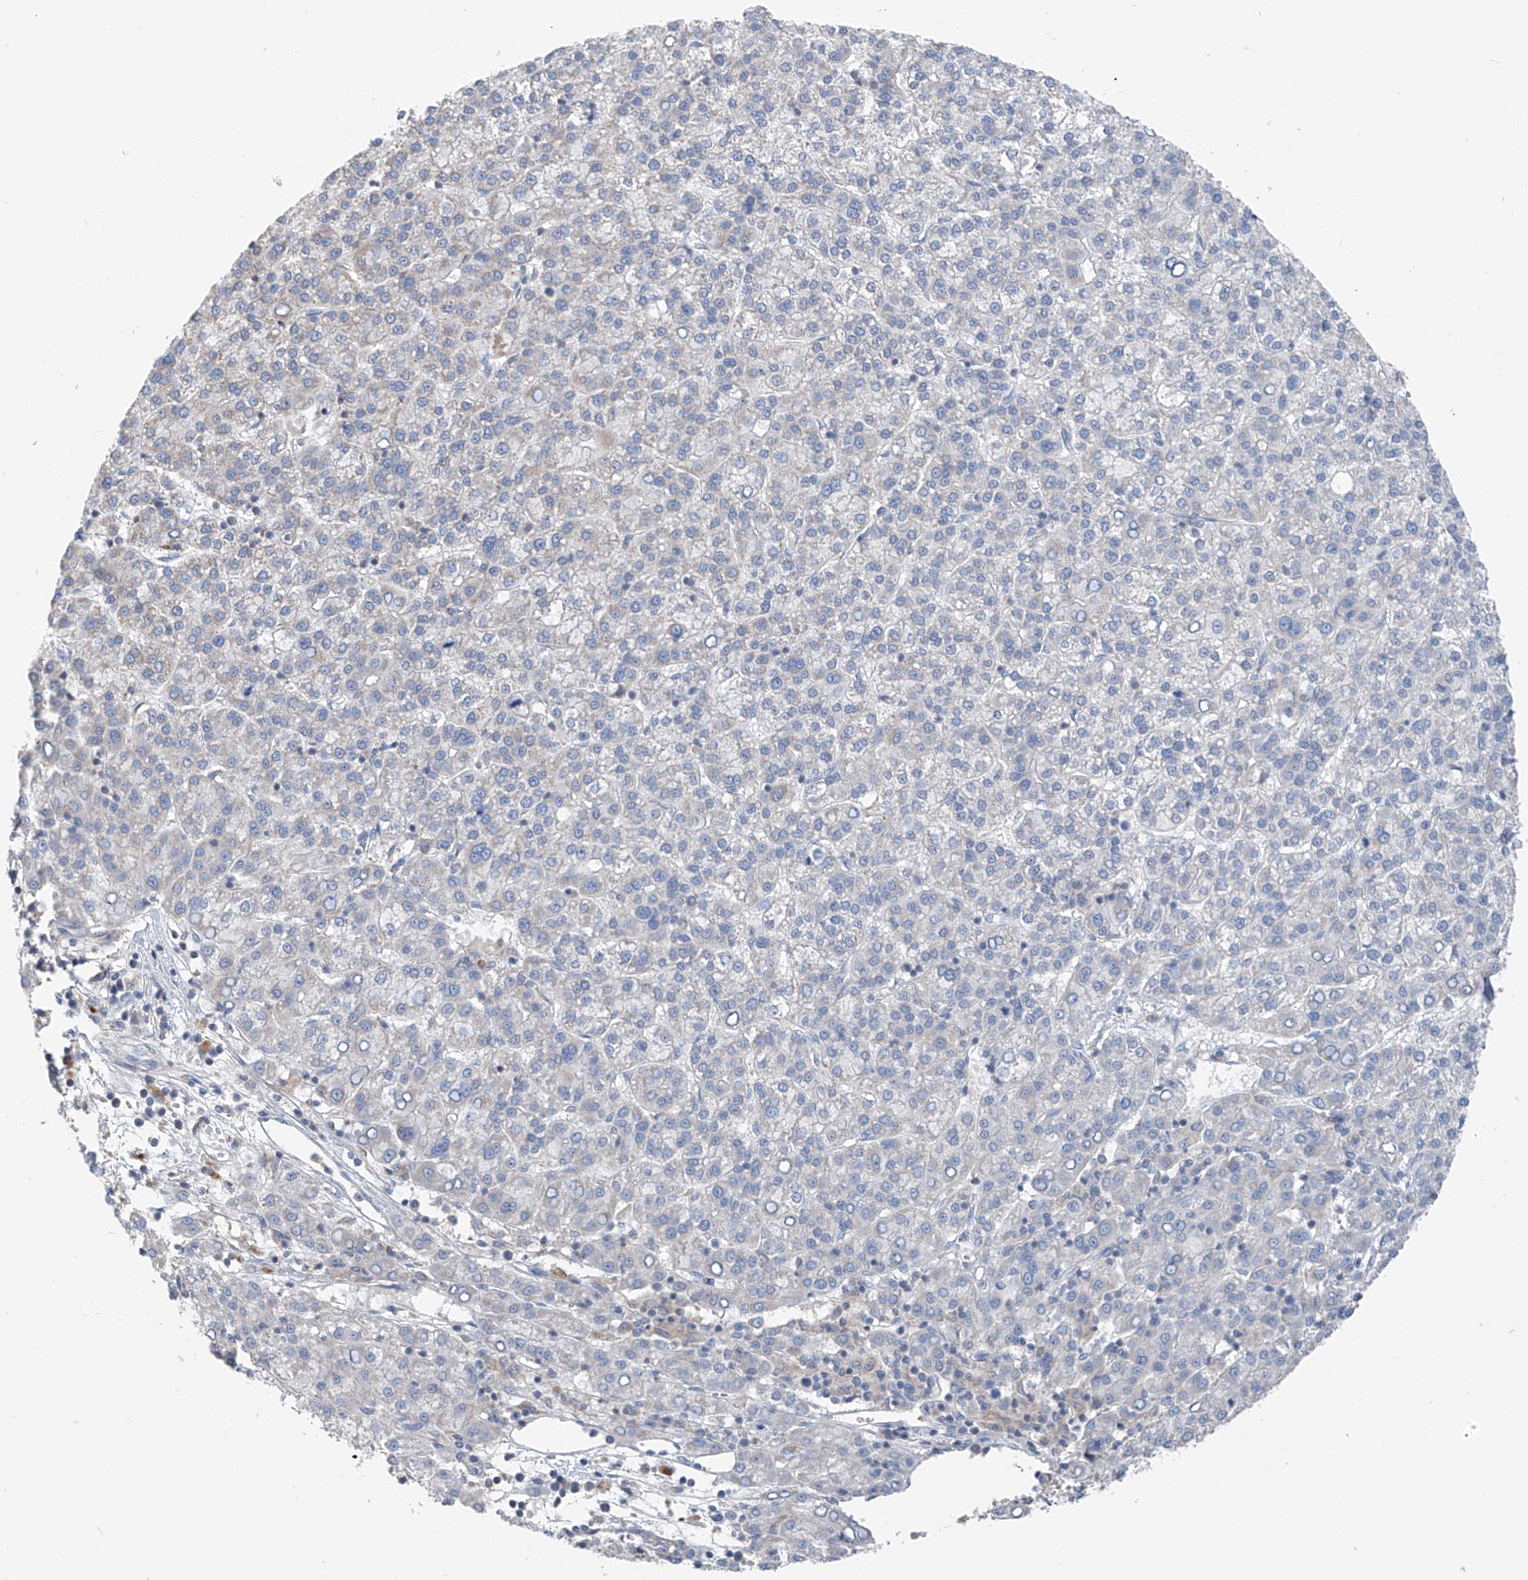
{"staining": {"intensity": "weak", "quantity": "<25%", "location": "cytoplasmic/membranous"}, "tissue": "liver cancer", "cell_type": "Tumor cells", "image_type": "cancer", "snomed": [{"axis": "morphology", "description": "Carcinoma, Hepatocellular, NOS"}, {"axis": "topography", "description": "Liver"}], "caption": "Immunohistochemistry (IHC) histopathology image of liver cancer stained for a protein (brown), which displays no positivity in tumor cells.", "gene": "SYN3", "patient": {"sex": "female", "age": 58}}